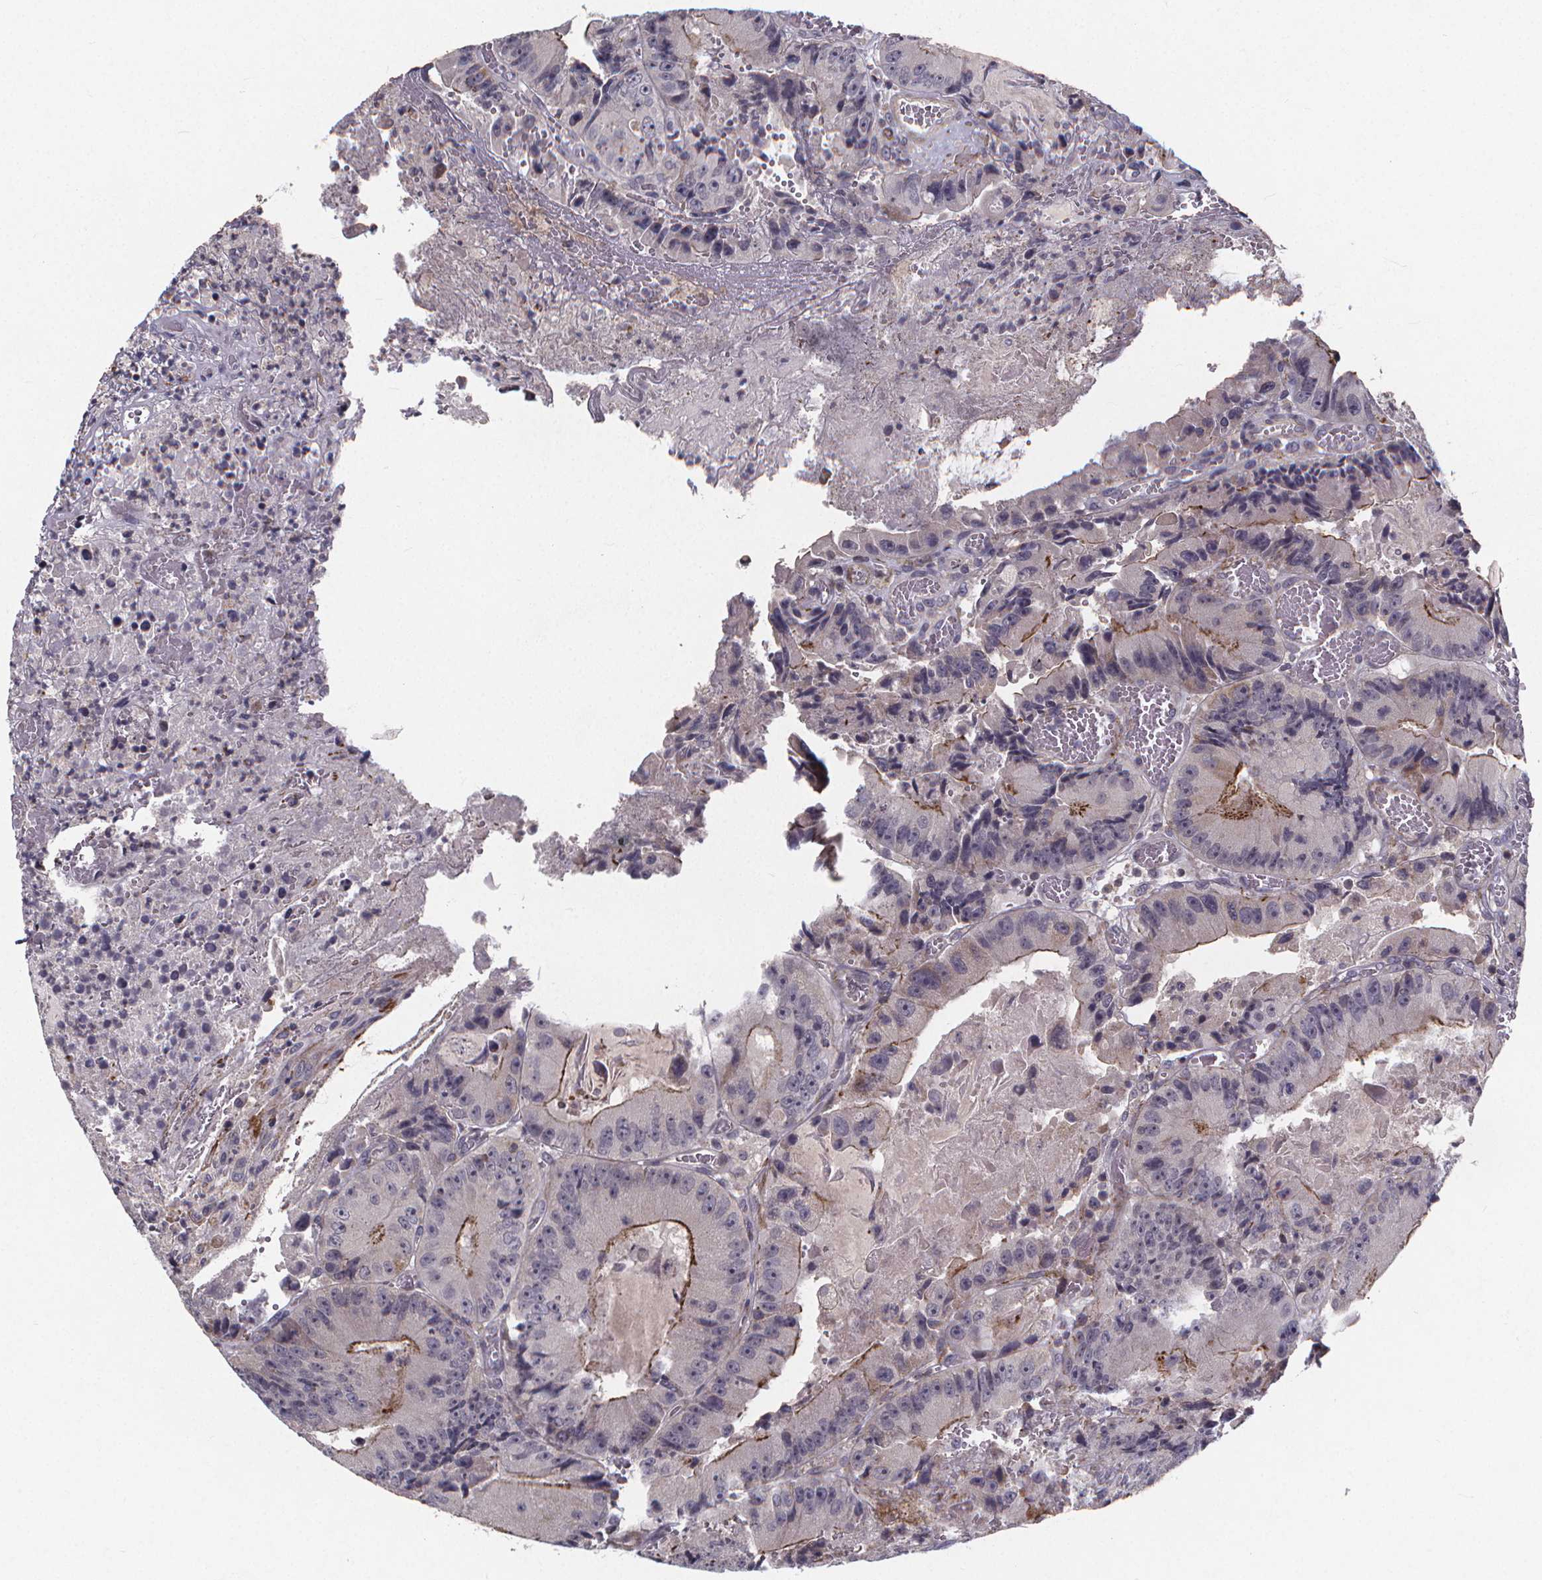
{"staining": {"intensity": "moderate", "quantity": "<25%", "location": "cytoplasmic/membranous"}, "tissue": "colorectal cancer", "cell_type": "Tumor cells", "image_type": "cancer", "snomed": [{"axis": "morphology", "description": "Adenocarcinoma, NOS"}, {"axis": "topography", "description": "Colon"}], "caption": "Immunohistochemistry of human colorectal adenocarcinoma displays low levels of moderate cytoplasmic/membranous staining in about <25% of tumor cells. (Stains: DAB (3,3'-diaminobenzidine) in brown, nuclei in blue, Microscopy: brightfield microscopy at high magnification).", "gene": "FBXW2", "patient": {"sex": "female", "age": 86}}